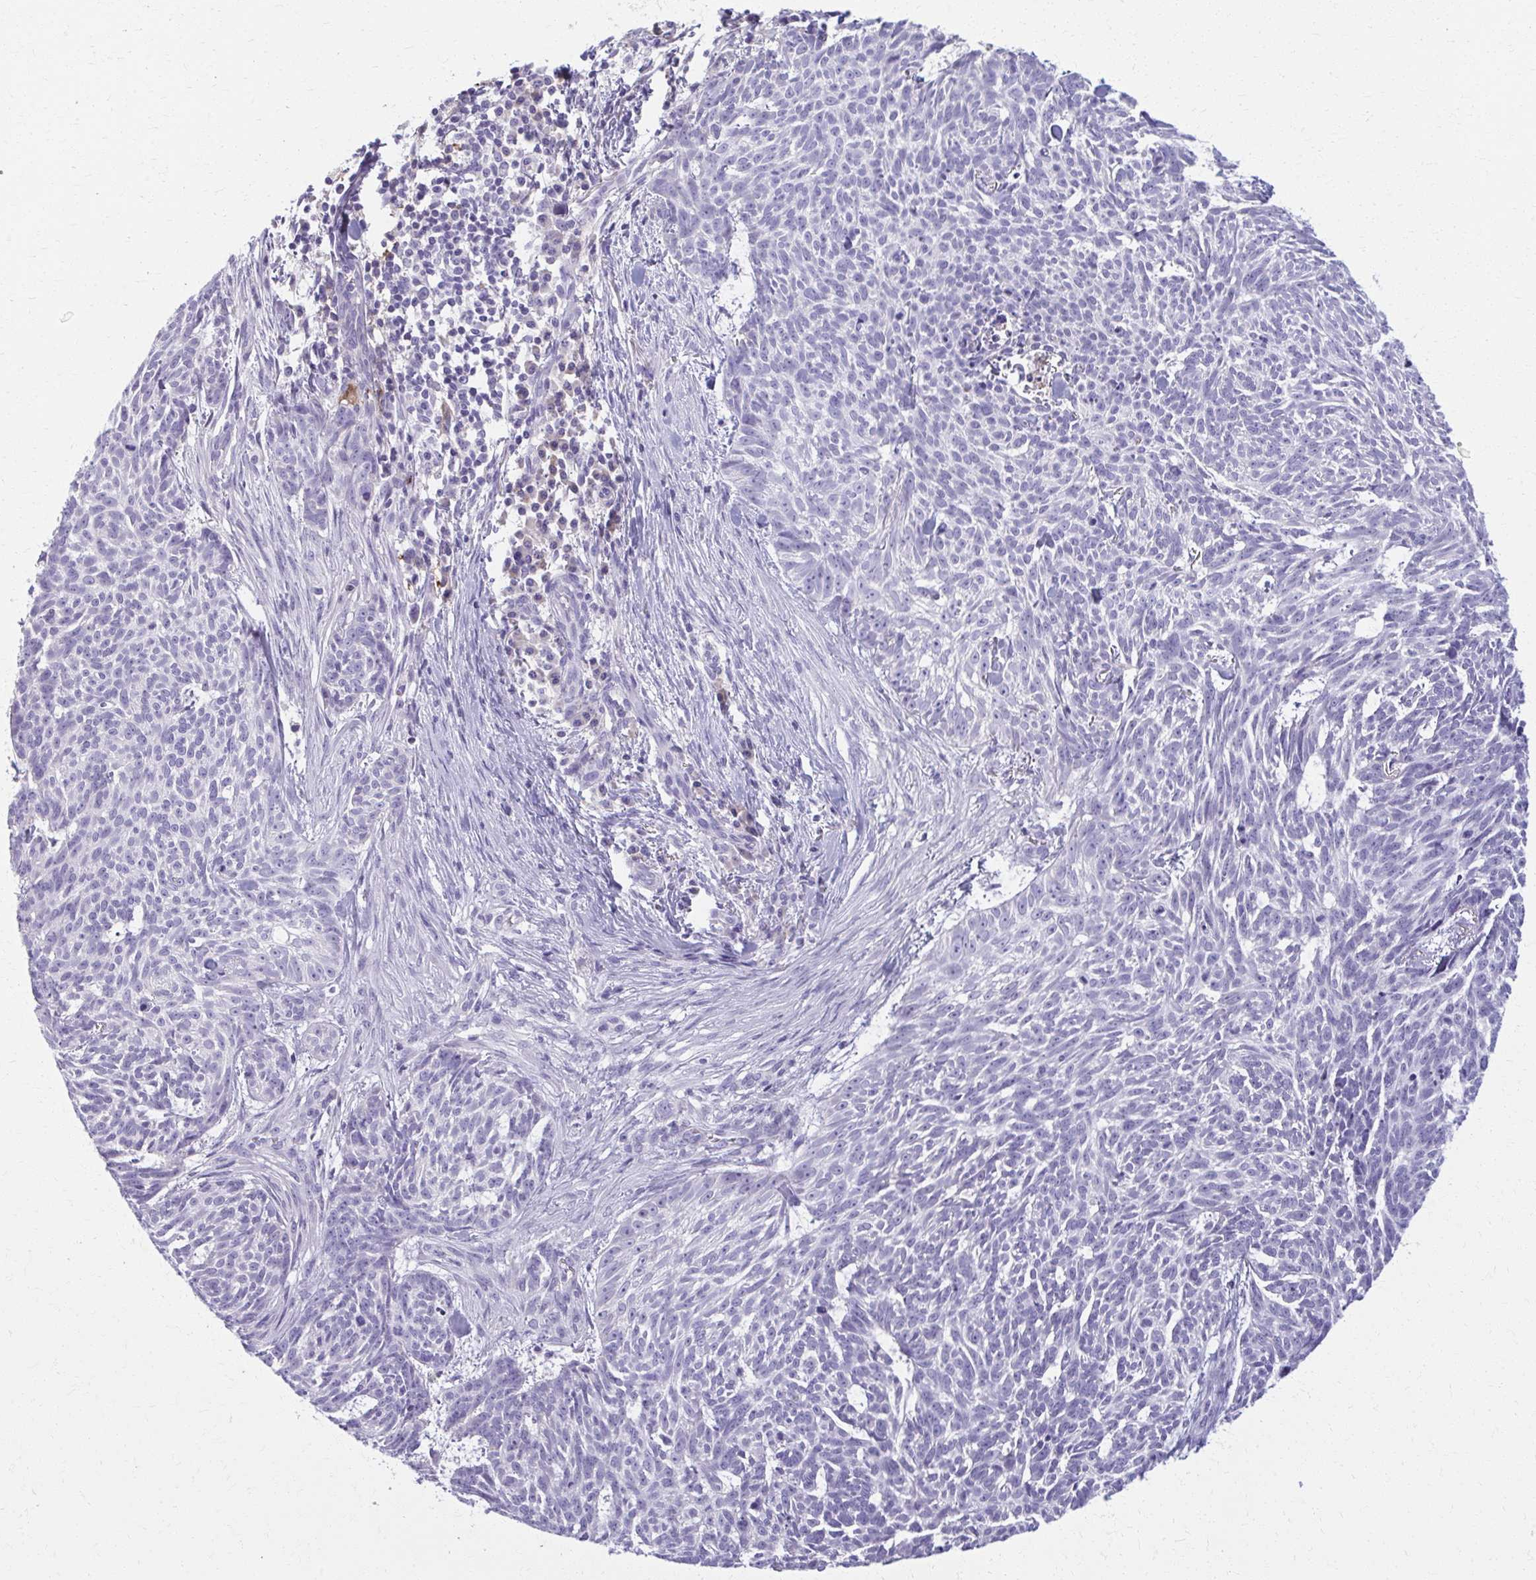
{"staining": {"intensity": "negative", "quantity": "none", "location": "none"}, "tissue": "skin cancer", "cell_type": "Tumor cells", "image_type": "cancer", "snomed": [{"axis": "morphology", "description": "Basal cell carcinoma"}, {"axis": "topography", "description": "Skin"}], "caption": "This is a micrograph of immunohistochemistry staining of skin cancer, which shows no expression in tumor cells. (DAB immunohistochemistry, high magnification).", "gene": "OR4M1", "patient": {"sex": "female", "age": 93}}